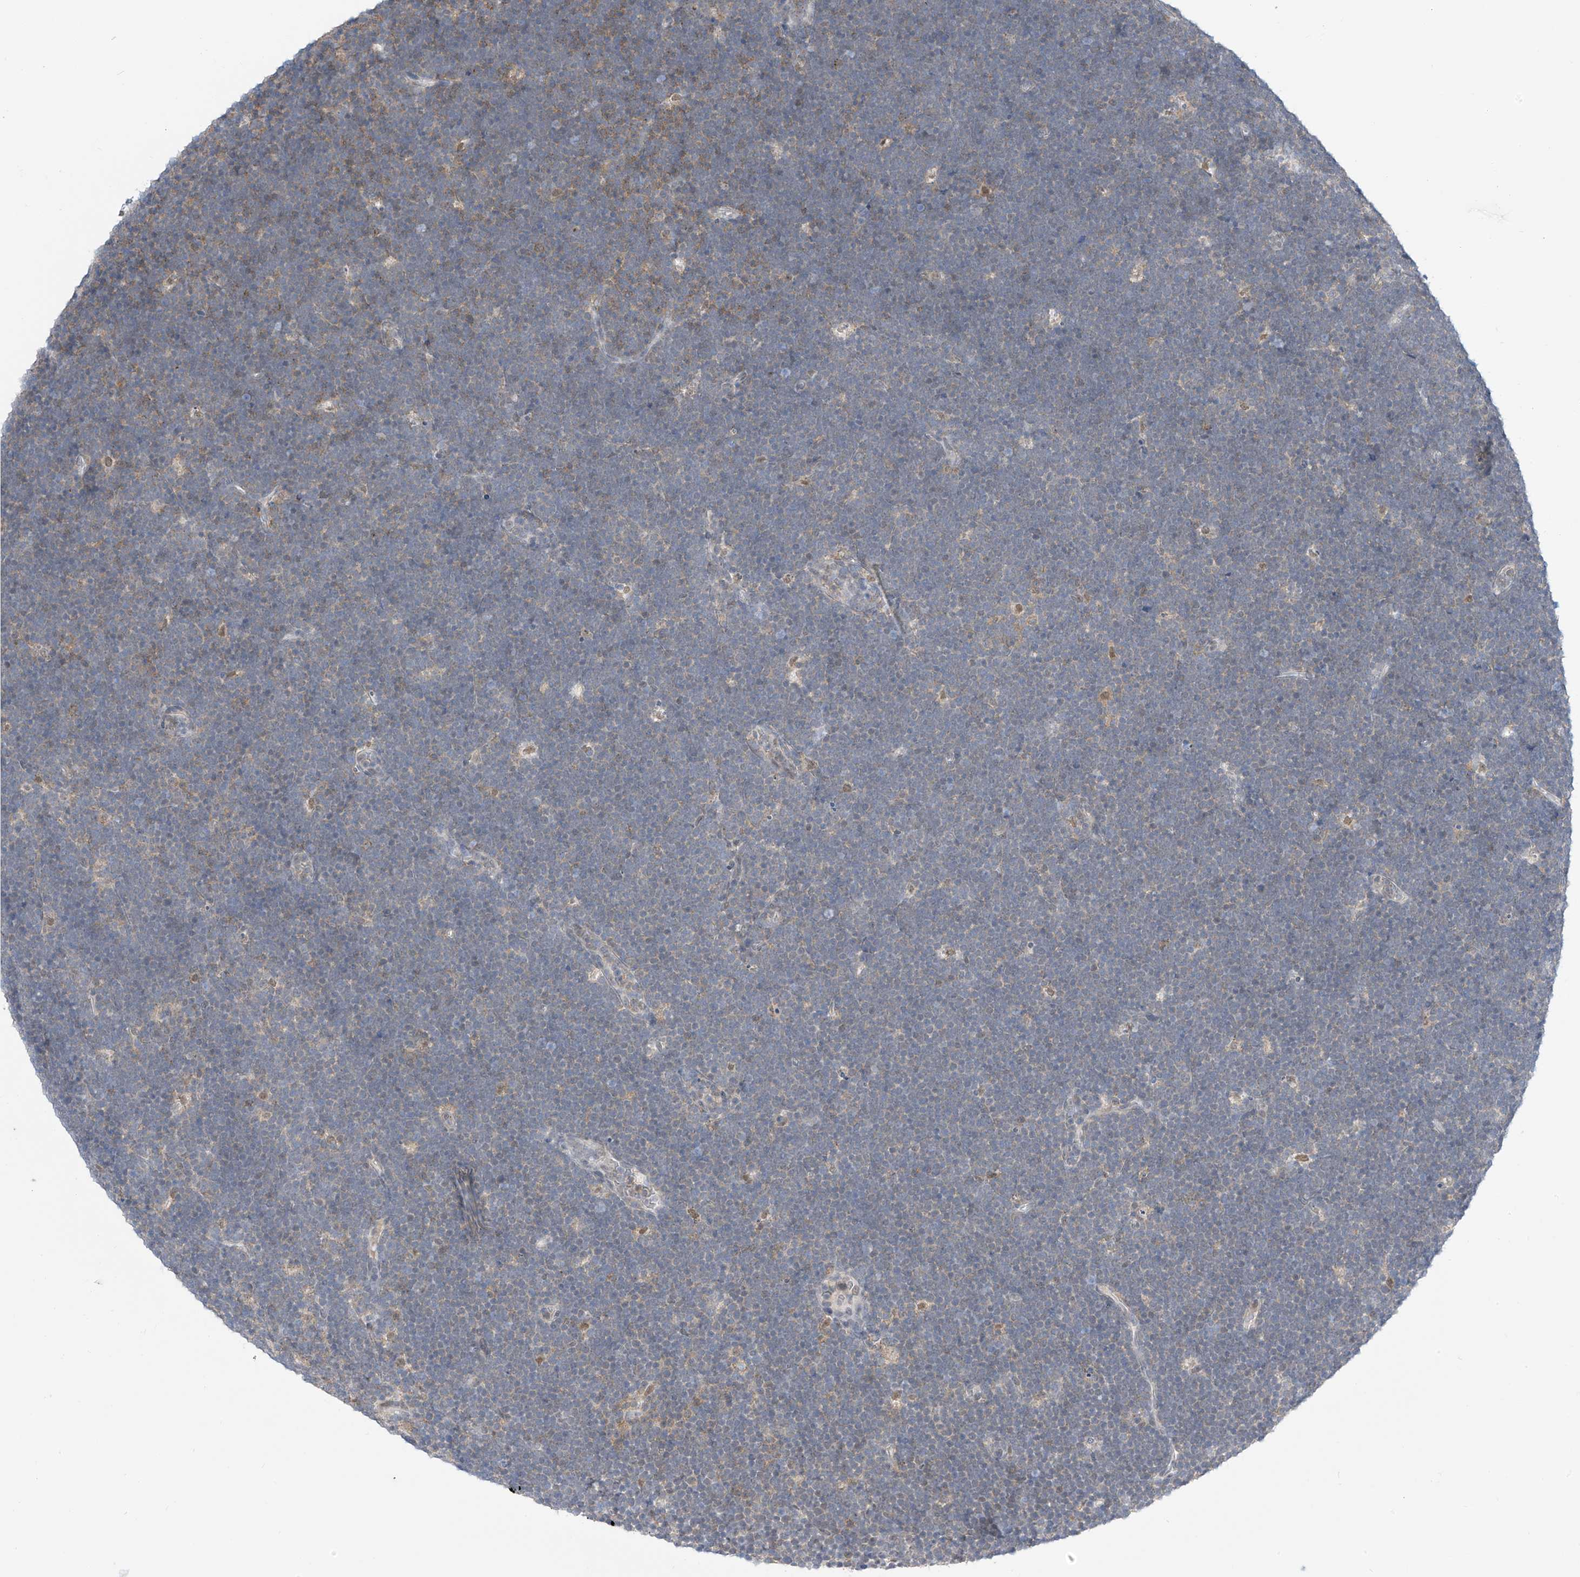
{"staining": {"intensity": "negative", "quantity": "none", "location": "none"}, "tissue": "lymphoma", "cell_type": "Tumor cells", "image_type": "cancer", "snomed": [{"axis": "morphology", "description": "Malignant lymphoma, non-Hodgkin's type, High grade"}, {"axis": "topography", "description": "Lymph node"}], "caption": "High power microscopy histopathology image of an IHC micrograph of lymphoma, revealing no significant expression in tumor cells.", "gene": "APLF", "patient": {"sex": "male", "age": 13}}